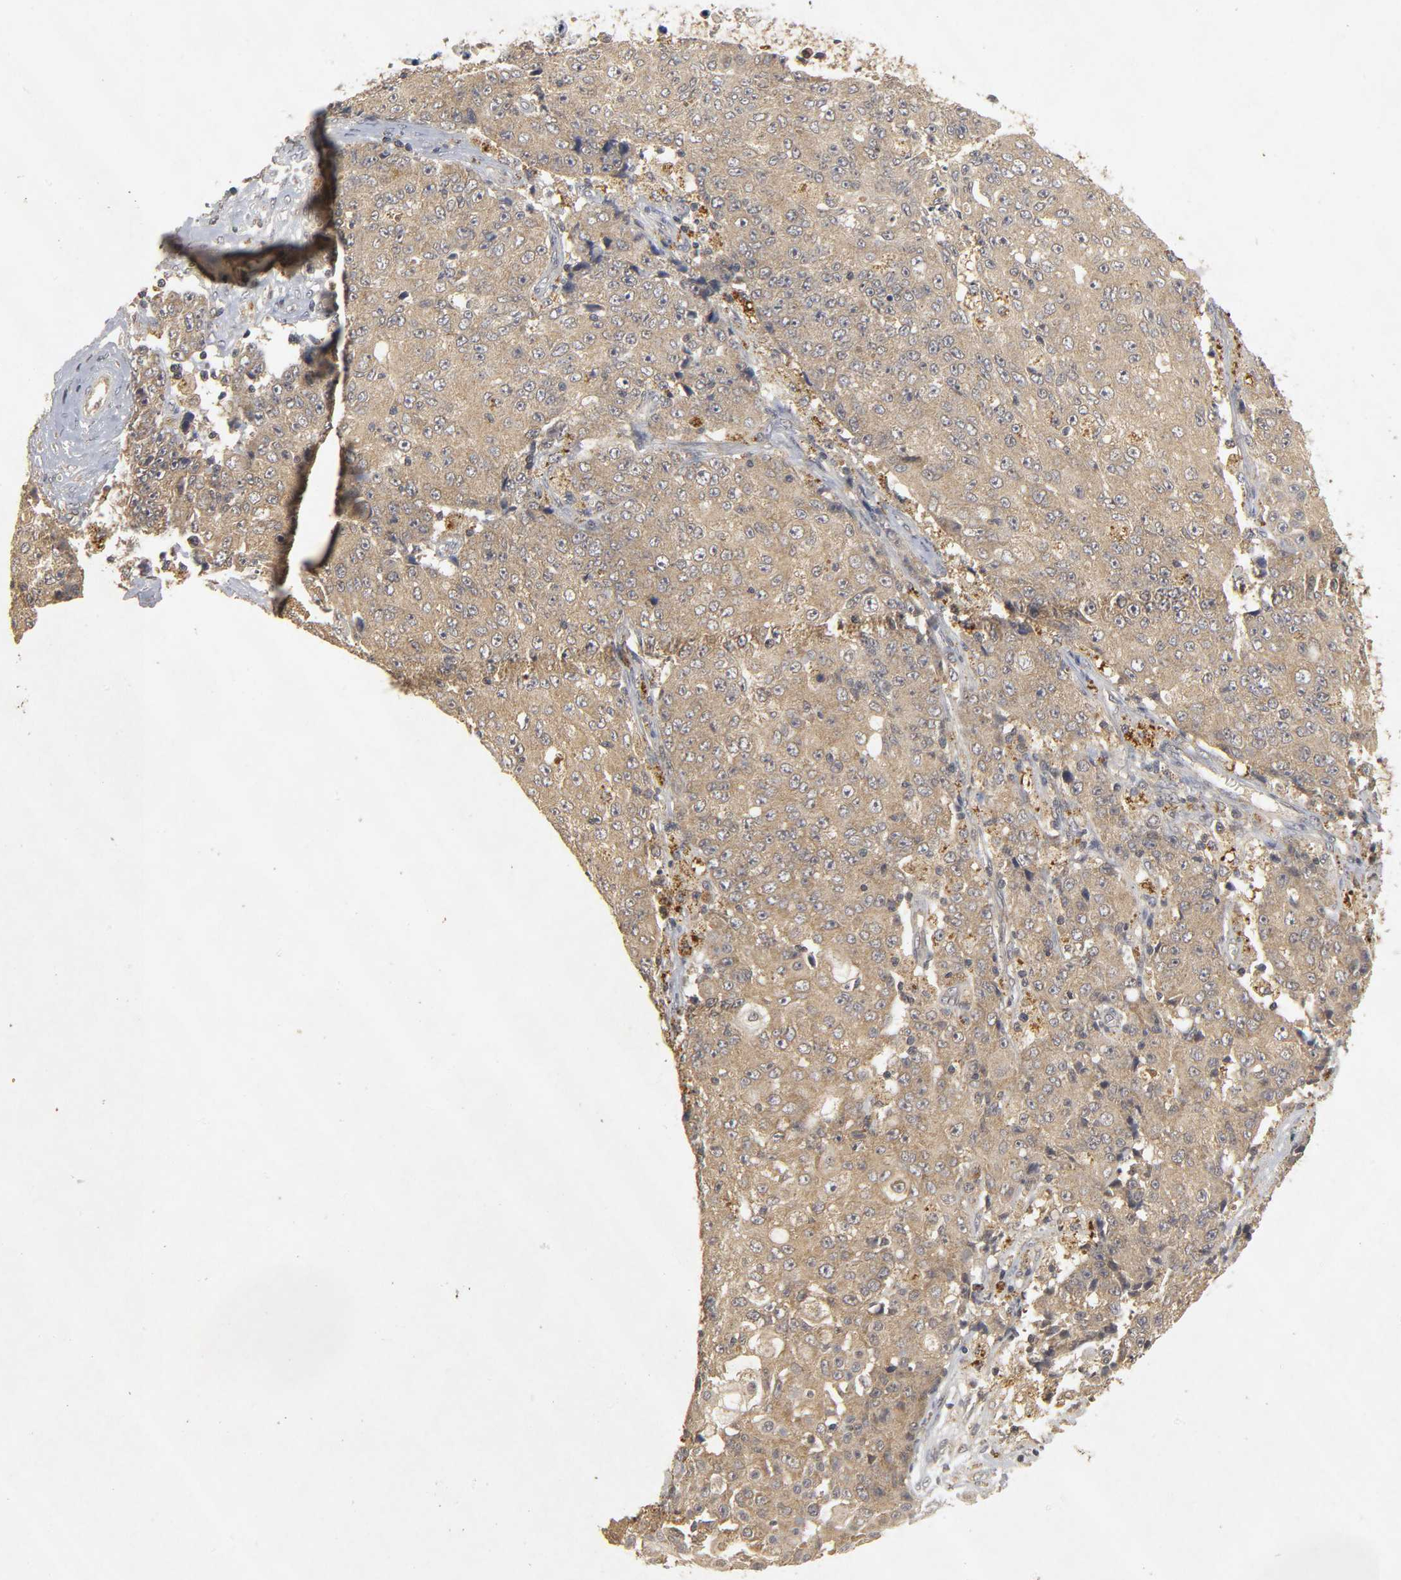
{"staining": {"intensity": "moderate", "quantity": ">75%", "location": "cytoplasmic/membranous"}, "tissue": "ovarian cancer", "cell_type": "Tumor cells", "image_type": "cancer", "snomed": [{"axis": "morphology", "description": "Carcinoma, endometroid"}, {"axis": "topography", "description": "Ovary"}], "caption": "Protein analysis of ovarian cancer tissue reveals moderate cytoplasmic/membranous positivity in approximately >75% of tumor cells. (DAB (3,3'-diaminobenzidine) = brown stain, brightfield microscopy at high magnification).", "gene": "TRAF6", "patient": {"sex": "female", "age": 42}}